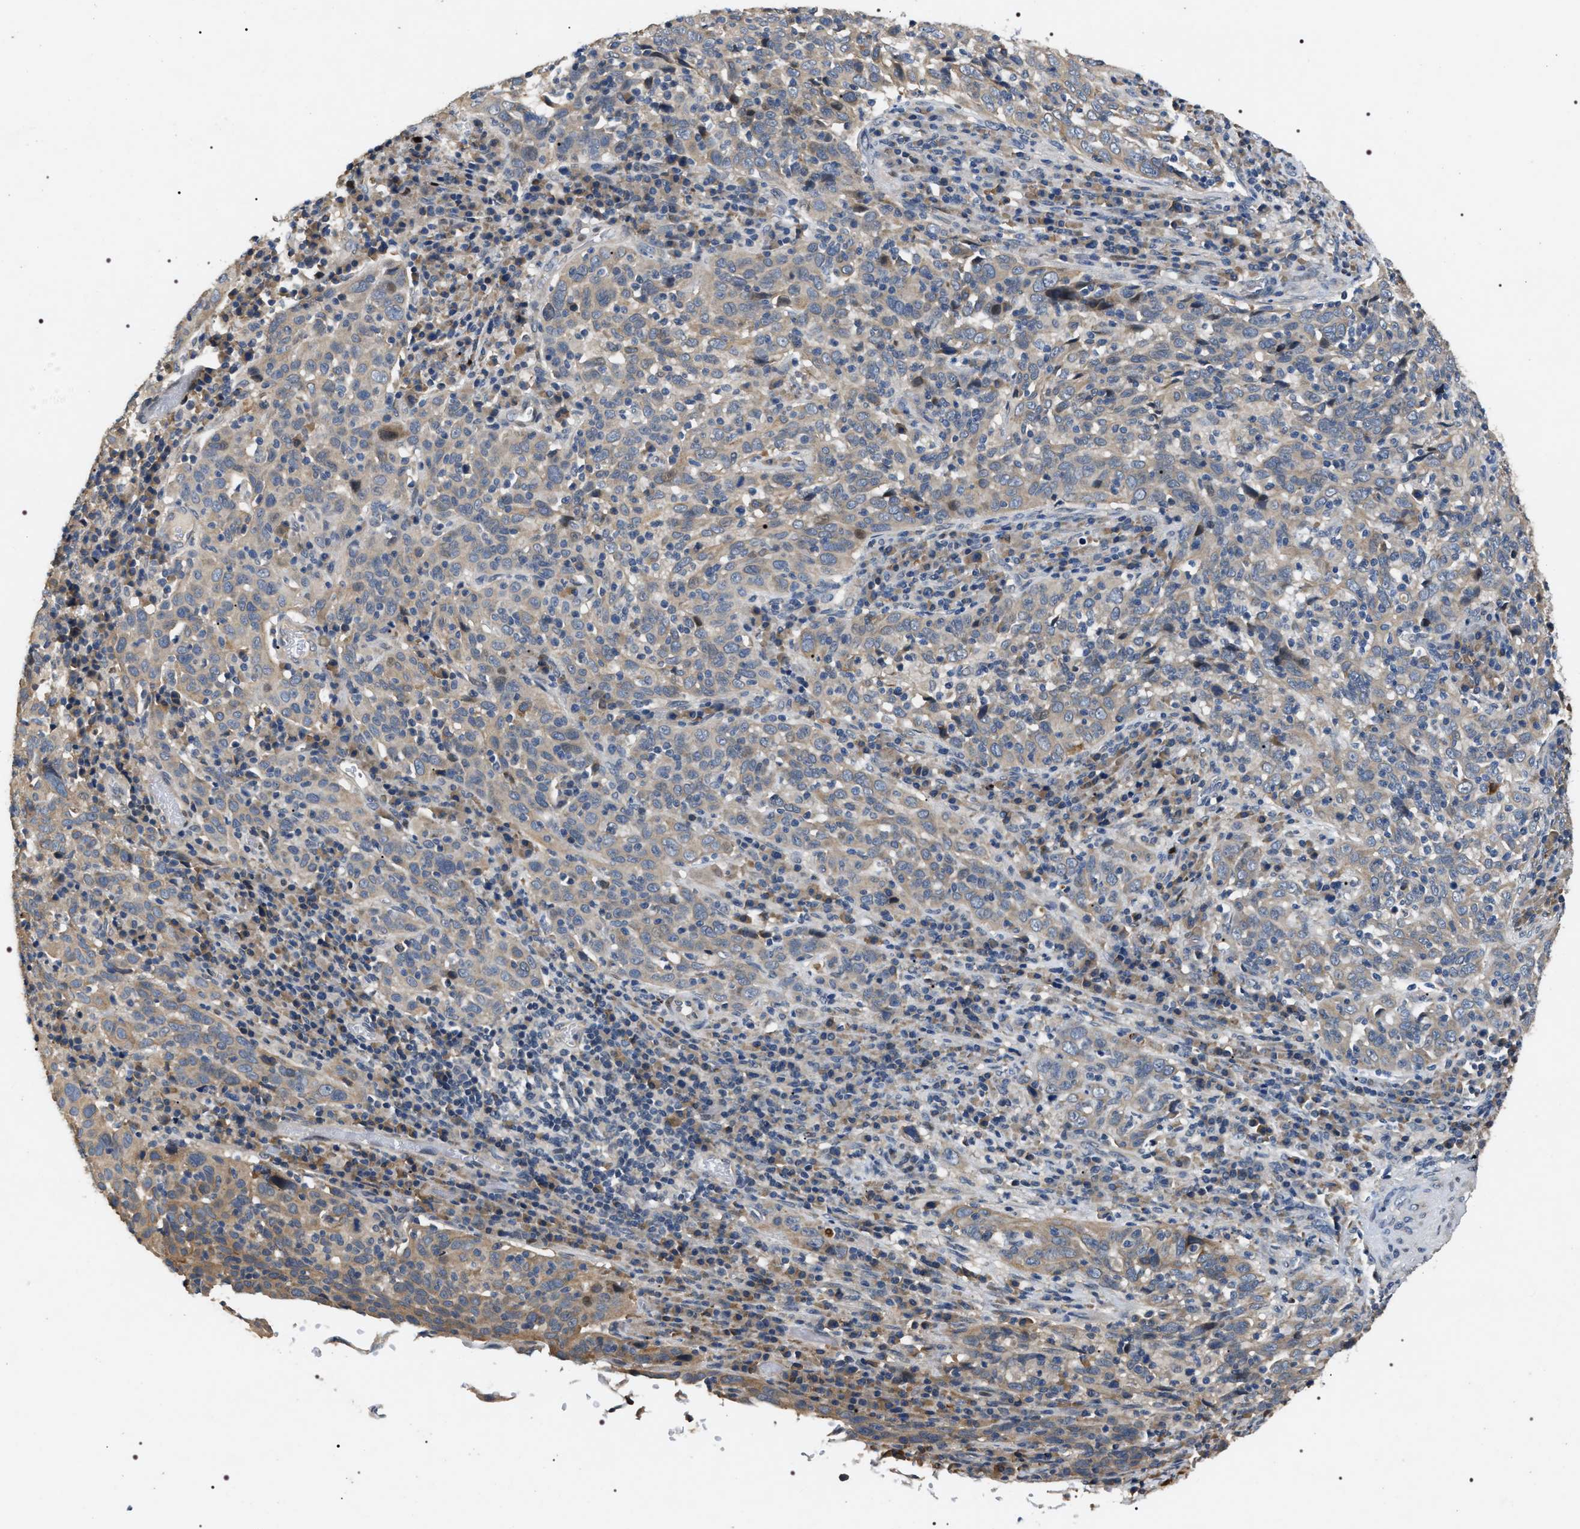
{"staining": {"intensity": "weak", "quantity": ">75%", "location": "cytoplasmic/membranous"}, "tissue": "cervical cancer", "cell_type": "Tumor cells", "image_type": "cancer", "snomed": [{"axis": "morphology", "description": "Squamous cell carcinoma, NOS"}, {"axis": "topography", "description": "Cervix"}], "caption": "Weak cytoplasmic/membranous staining for a protein is appreciated in approximately >75% of tumor cells of cervical squamous cell carcinoma using immunohistochemistry.", "gene": "IFT81", "patient": {"sex": "female", "age": 46}}